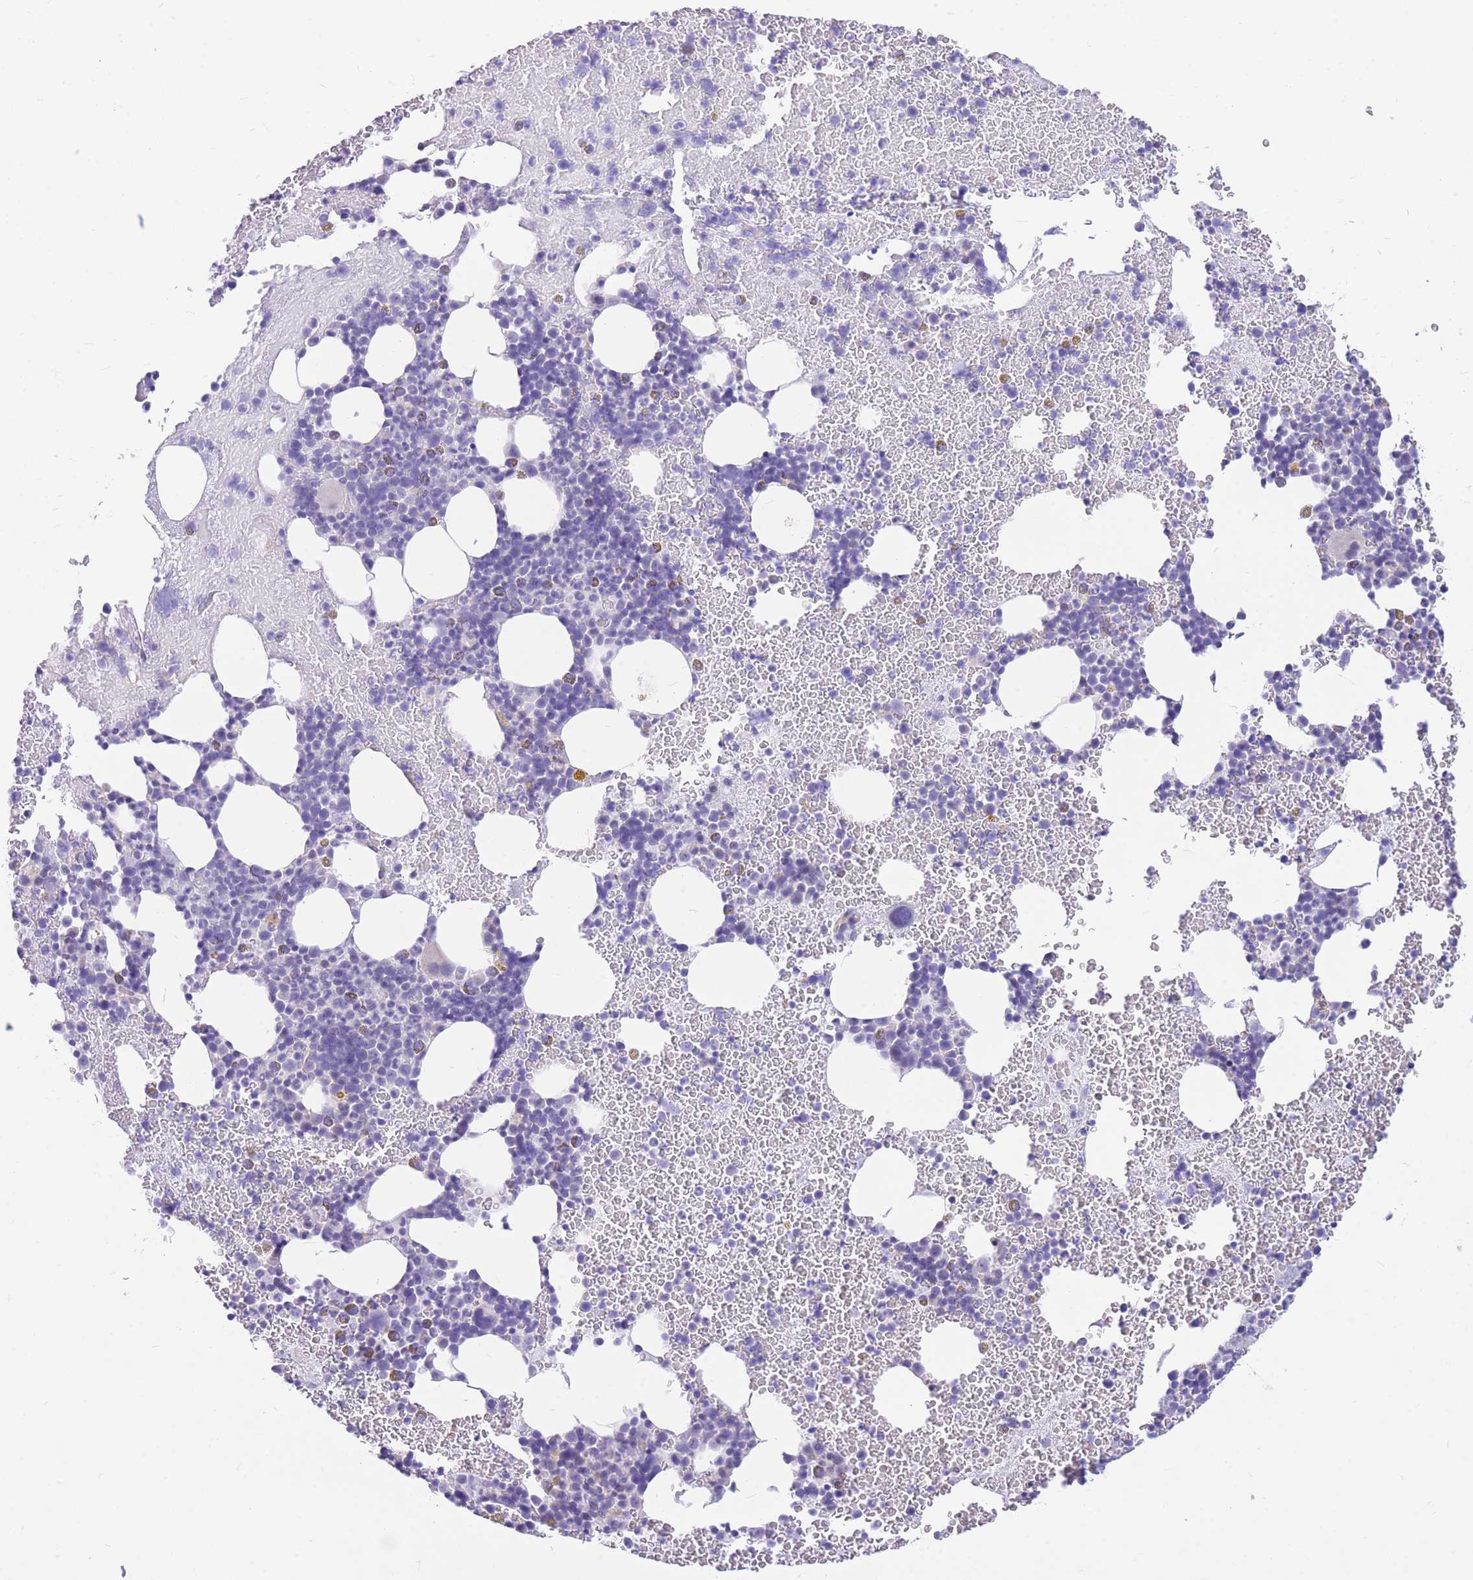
{"staining": {"intensity": "negative", "quantity": "none", "location": "none"}, "tissue": "bone marrow", "cell_type": "Hematopoietic cells", "image_type": "normal", "snomed": [{"axis": "morphology", "description": "Normal tissue, NOS"}, {"axis": "topography", "description": "Bone marrow"}], "caption": "High power microscopy image of an immunohistochemistry image of benign bone marrow, revealing no significant staining in hematopoietic cells.", "gene": "ZNF311", "patient": {"sex": "male", "age": 26}}